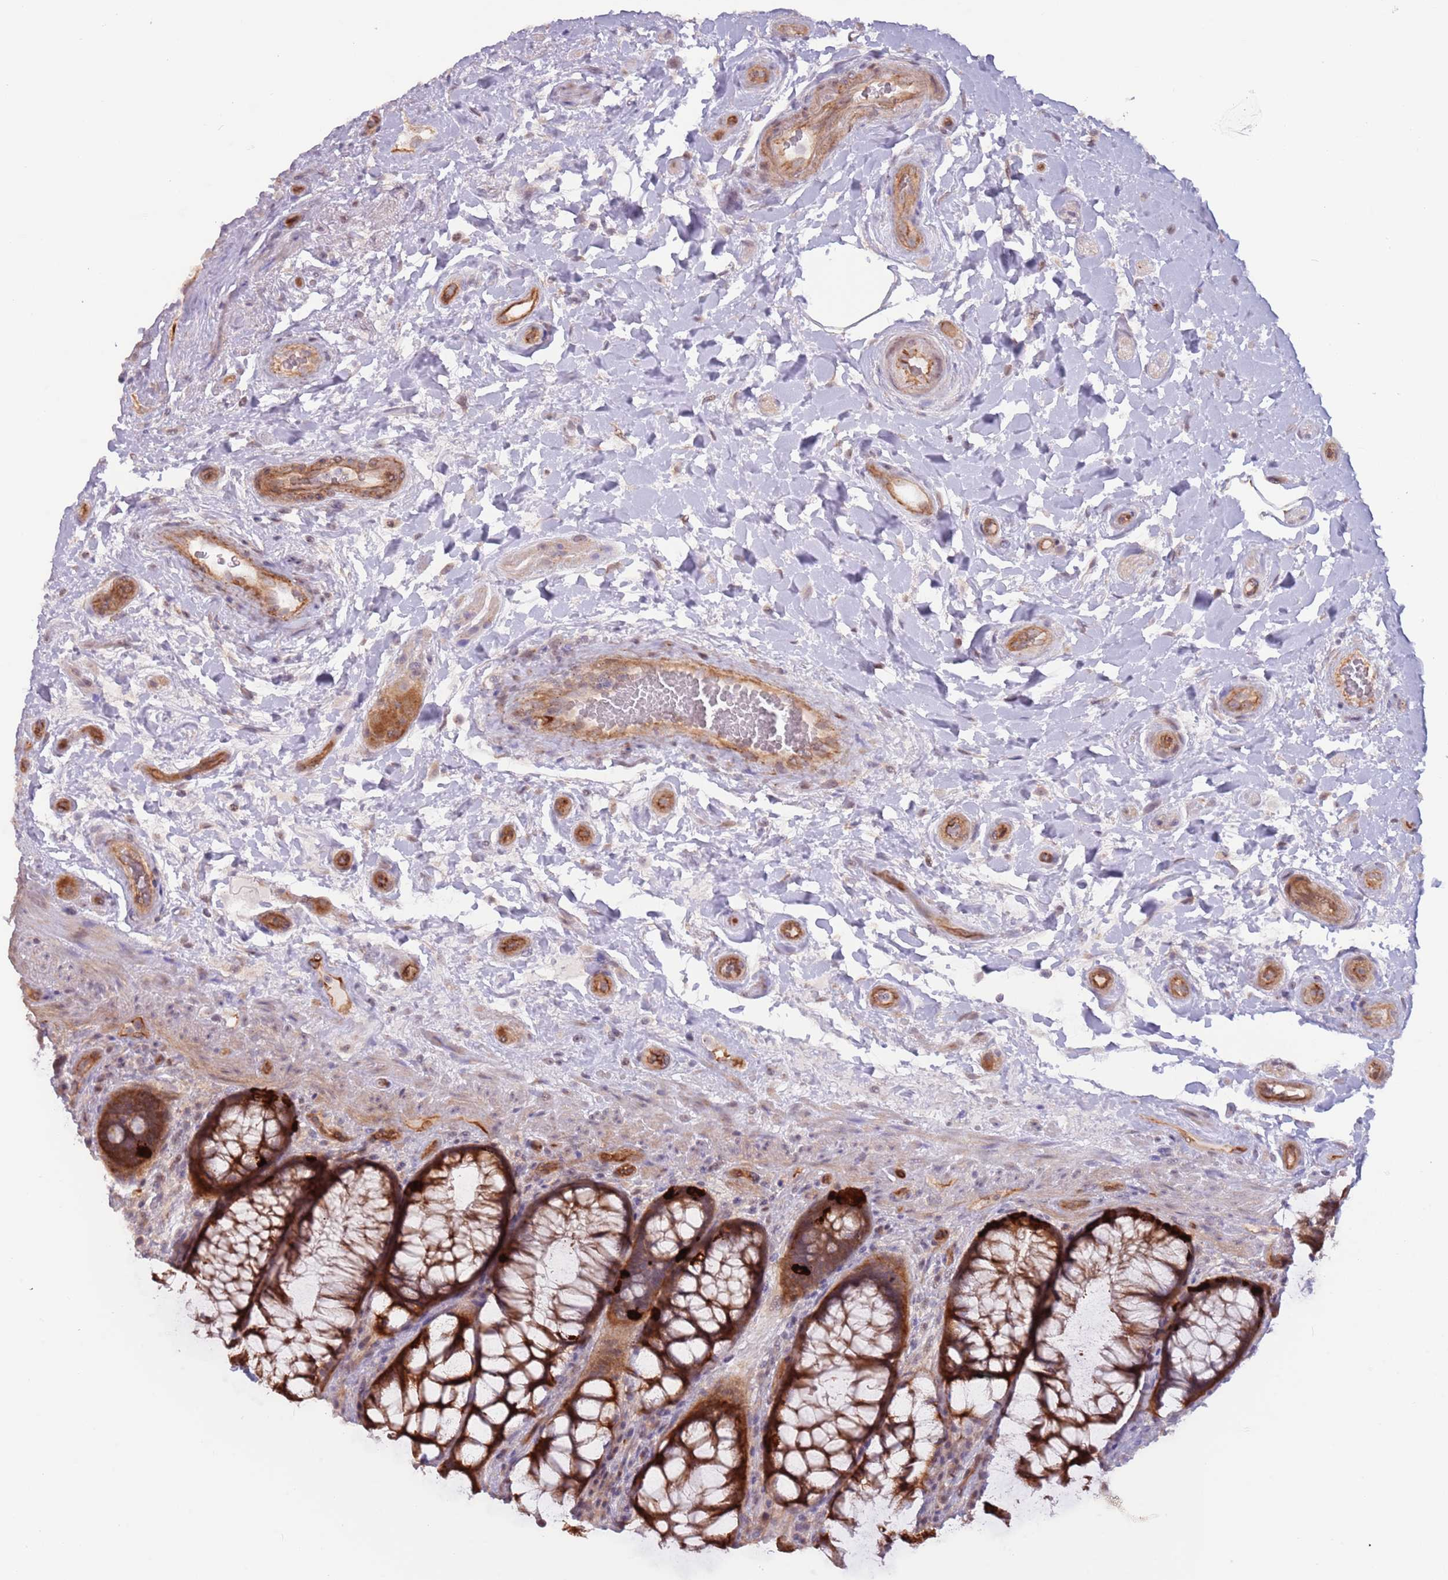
{"staining": {"intensity": "strong", "quantity": ">75%", "location": "cytoplasmic/membranous"}, "tissue": "rectum", "cell_type": "Glandular cells", "image_type": "normal", "snomed": [{"axis": "morphology", "description": "Normal tissue, NOS"}, {"axis": "topography", "description": "Rectum"}], "caption": "IHC (DAB) staining of benign human rectum shows strong cytoplasmic/membranous protein expression in about >75% of glandular cells.", "gene": "LDHD", "patient": {"sex": "female", "age": 58}}